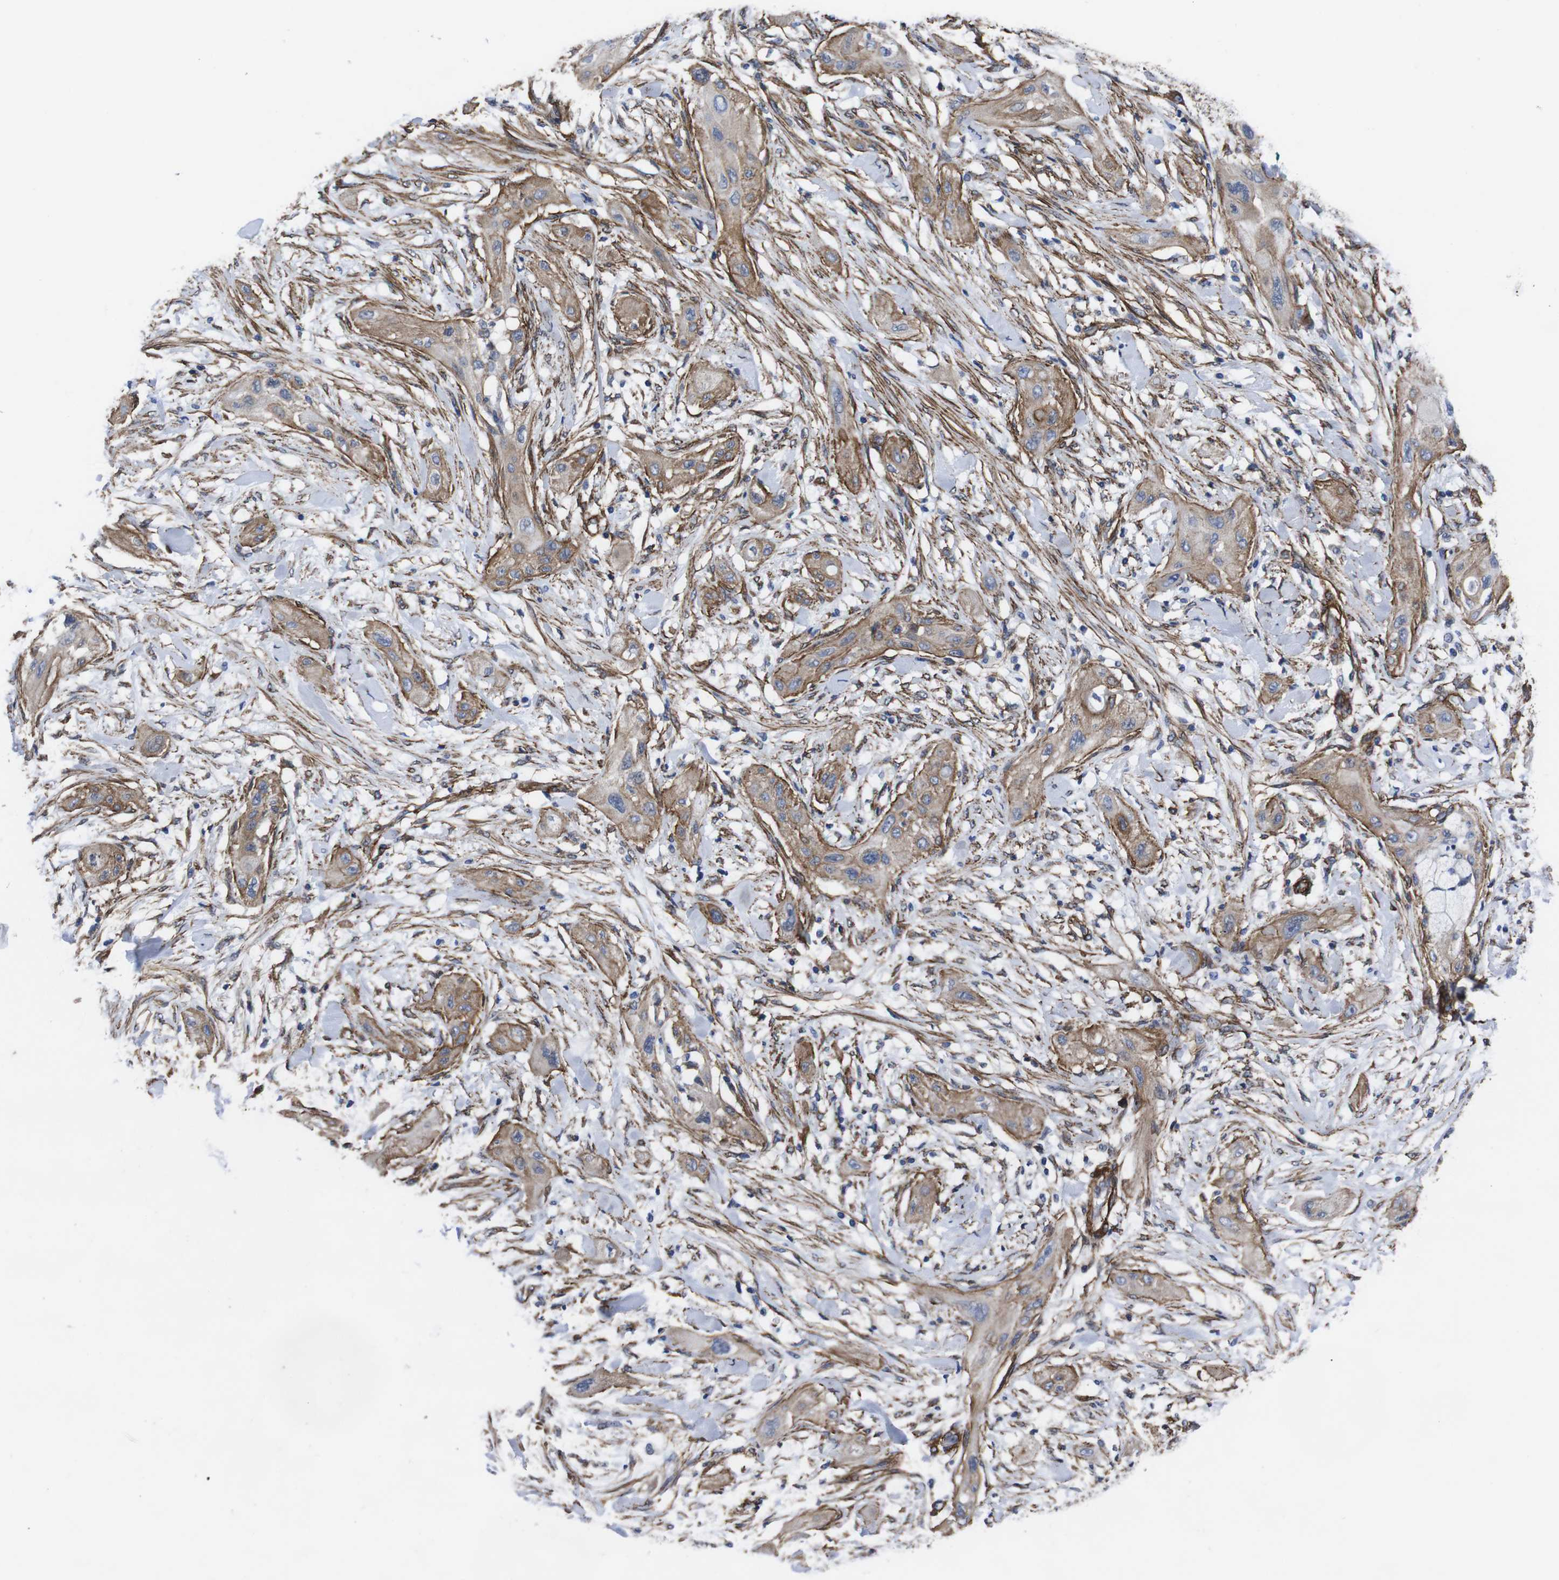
{"staining": {"intensity": "moderate", "quantity": ">75%", "location": "cytoplasmic/membranous"}, "tissue": "lung cancer", "cell_type": "Tumor cells", "image_type": "cancer", "snomed": [{"axis": "morphology", "description": "Squamous cell carcinoma, NOS"}, {"axis": "topography", "description": "Lung"}], "caption": "Brown immunohistochemical staining in human lung squamous cell carcinoma reveals moderate cytoplasmic/membranous staining in approximately >75% of tumor cells.", "gene": "WNT10A", "patient": {"sex": "female", "age": 47}}